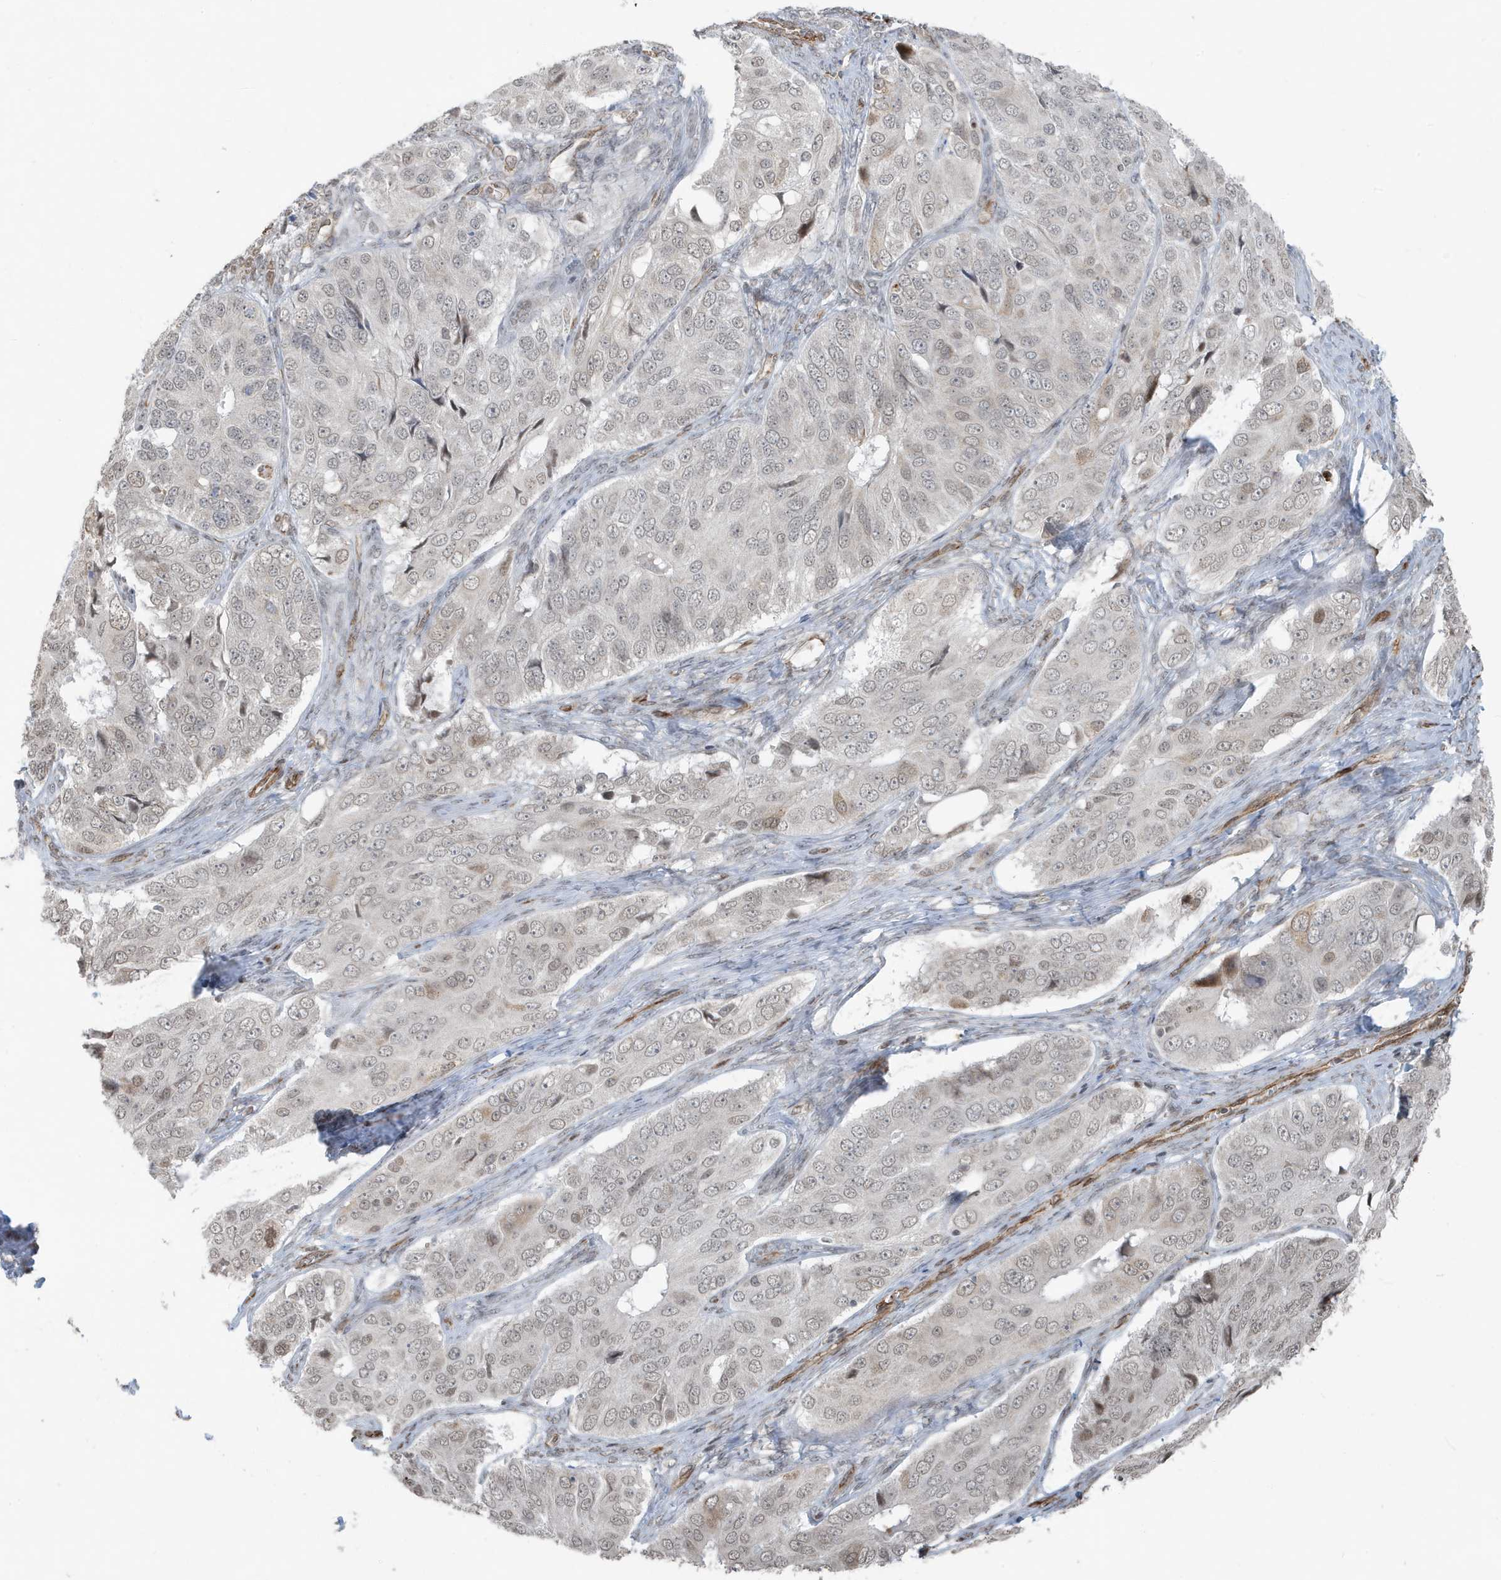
{"staining": {"intensity": "weak", "quantity": "<25%", "location": "cytoplasmic/membranous"}, "tissue": "ovarian cancer", "cell_type": "Tumor cells", "image_type": "cancer", "snomed": [{"axis": "morphology", "description": "Carcinoma, endometroid"}, {"axis": "topography", "description": "Ovary"}], "caption": "The image reveals no staining of tumor cells in ovarian cancer.", "gene": "CHCHD4", "patient": {"sex": "female", "age": 51}}